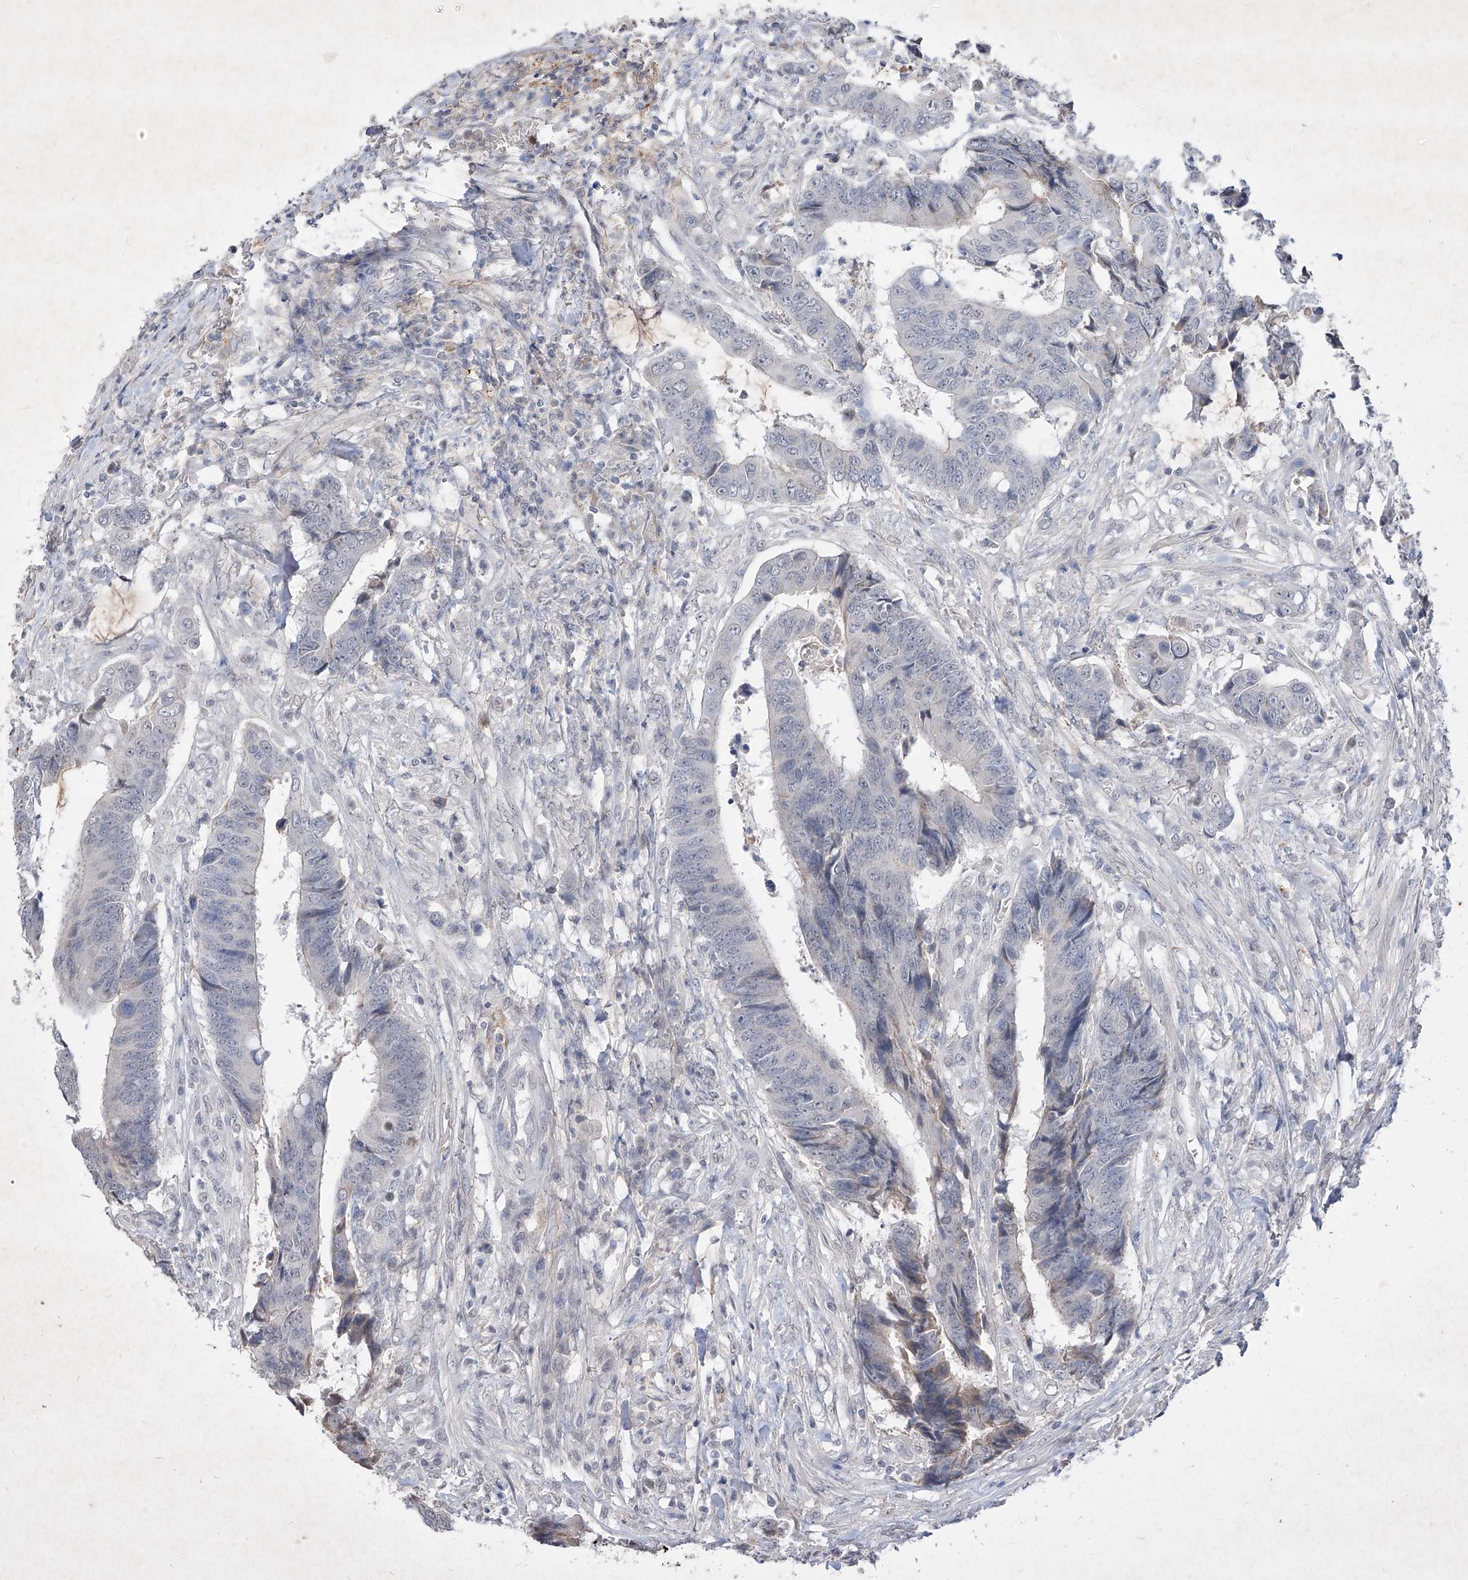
{"staining": {"intensity": "negative", "quantity": "none", "location": "none"}, "tissue": "colorectal cancer", "cell_type": "Tumor cells", "image_type": "cancer", "snomed": [{"axis": "morphology", "description": "Adenocarcinoma, NOS"}, {"axis": "topography", "description": "Rectum"}], "caption": "Immunohistochemistry (IHC) of human colorectal cancer reveals no staining in tumor cells.", "gene": "C4A", "patient": {"sex": "male", "age": 84}}